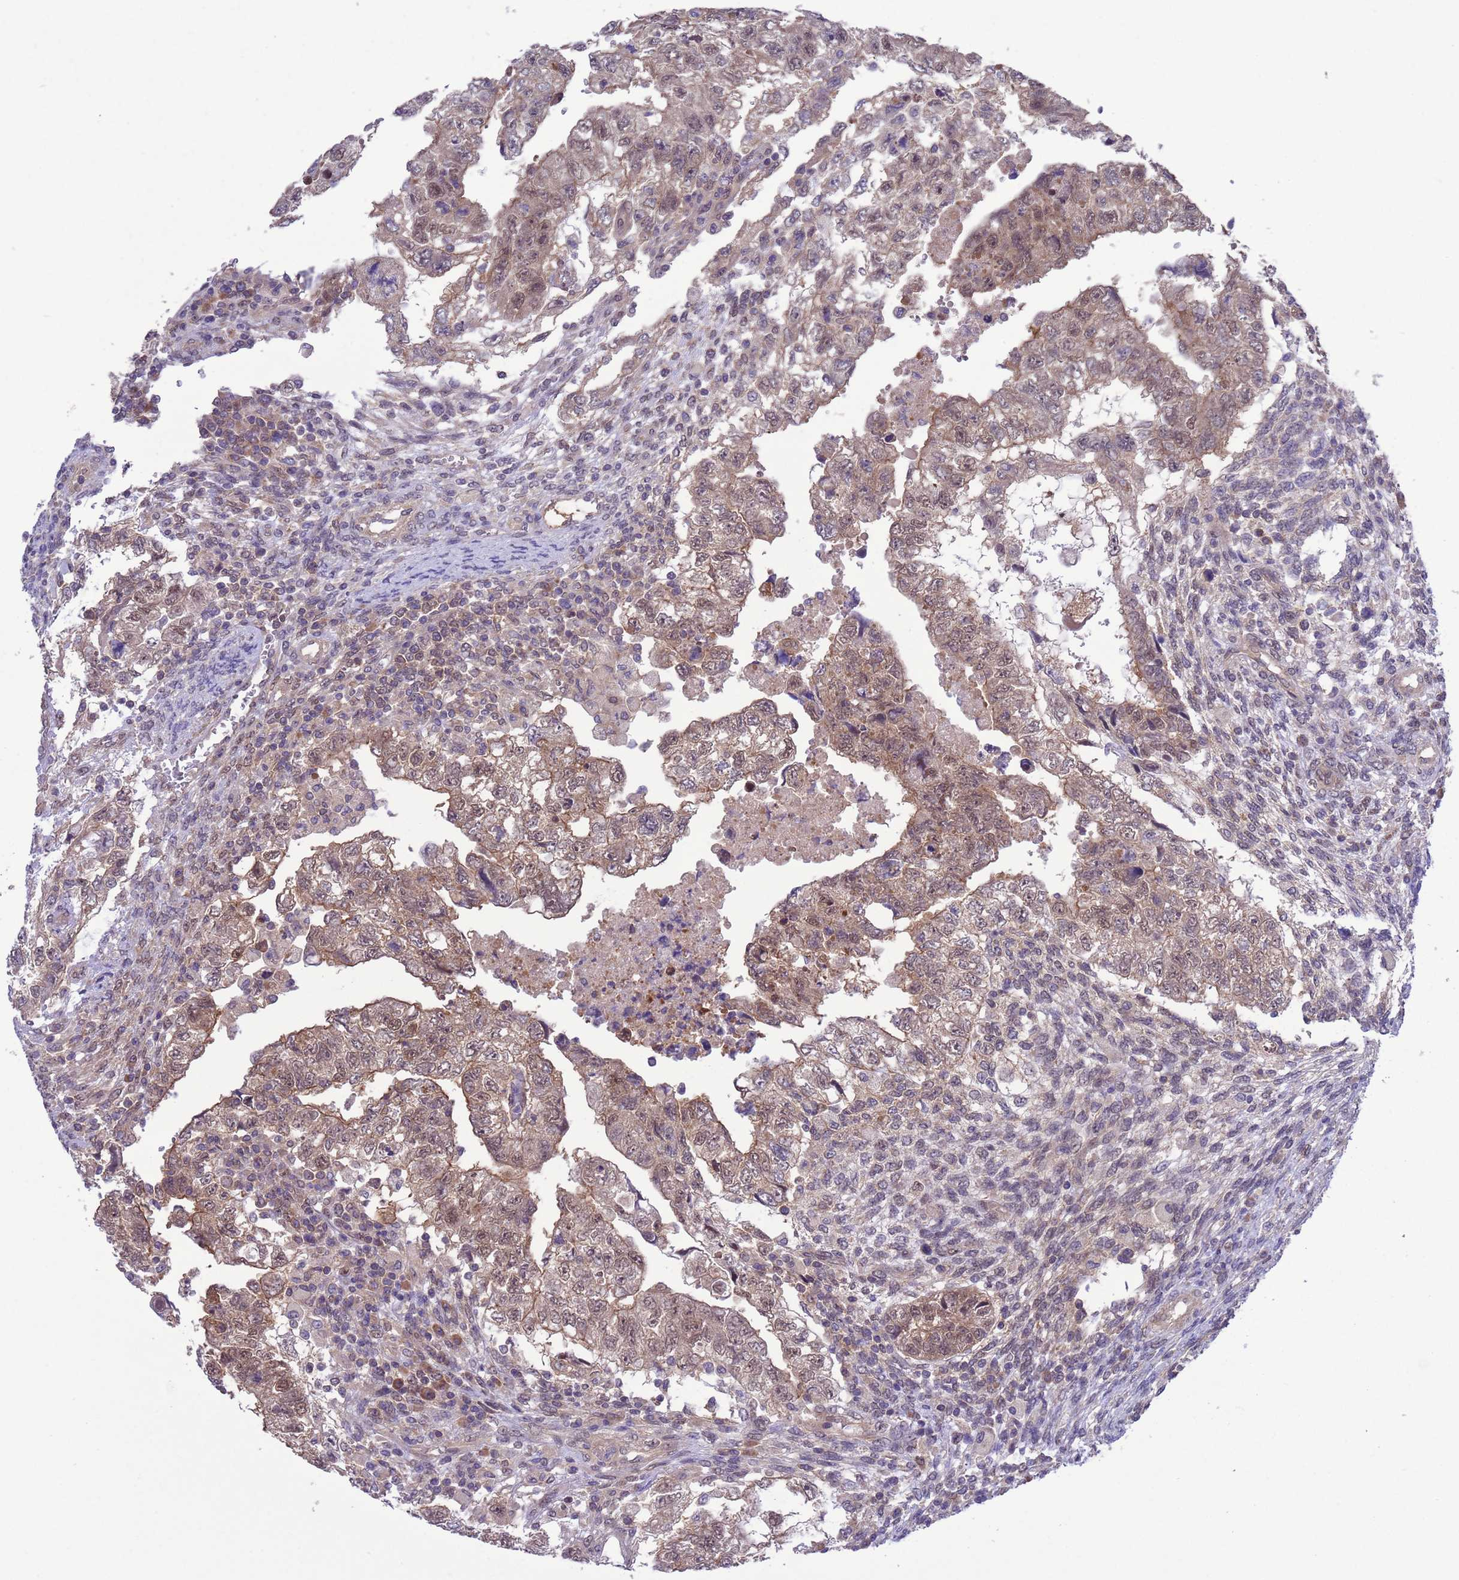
{"staining": {"intensity": "moderate", "quantity": ">75%", "location": "cytoplasmic/membranous,nuclear"}, "tissue": "testis cancer", "cell_type": "Tumor cells", "image_type": "cancer", "snomed": [{"axis": "morphology", "description": "Carcinoma, Embryonal, NOS"}, {"axis": "topography", "description": "Testis"}], "caption": "Moderate cytoplasmic/membranous and nuclear protein staining is seen in approximately >75% of tumor cells in embryonal carcinoma (testis).", "gene": "ZNF461", "patient": {"sex": "male", "age": 36}}